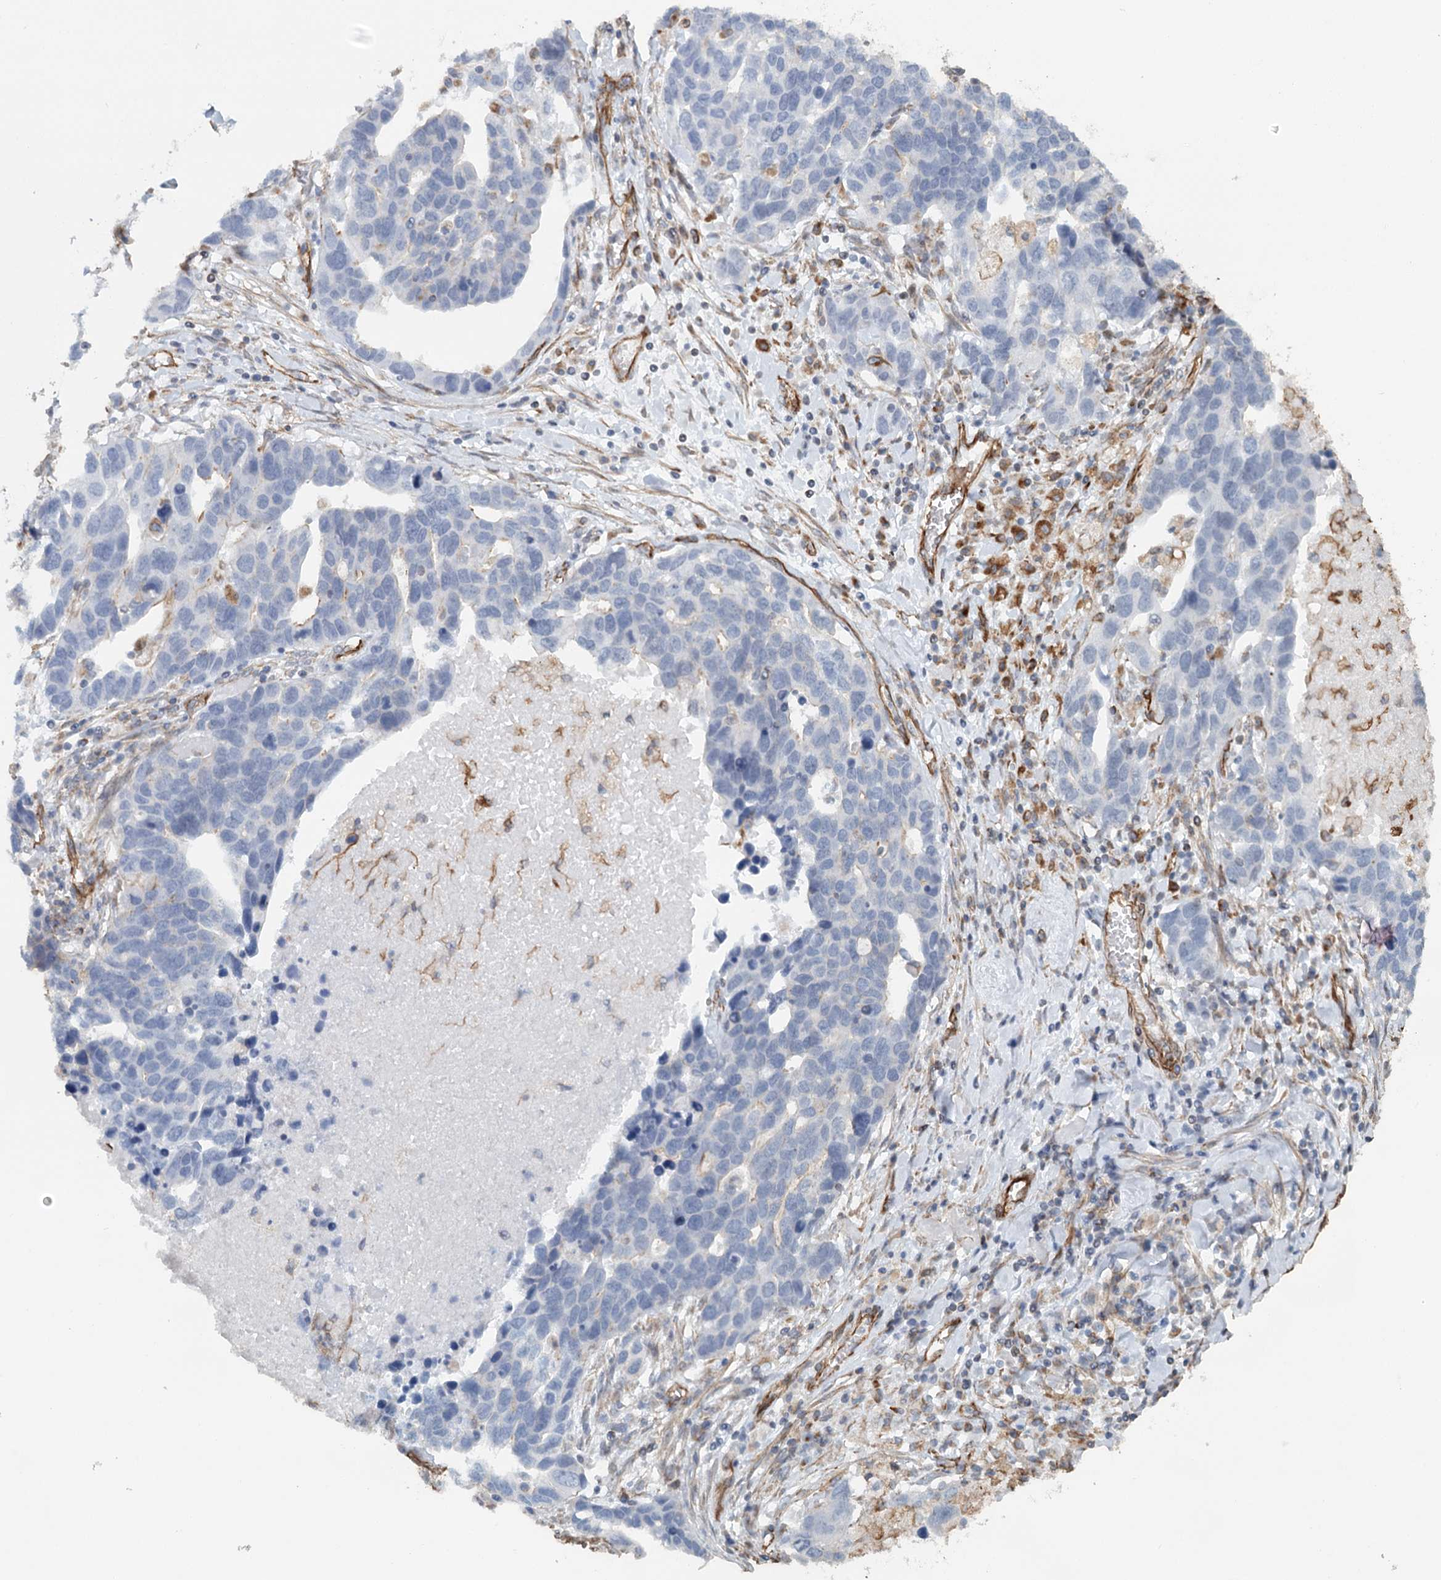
{"staining": {"intensity": "negative", "quantity": "none", "location": "none"}, "tissue": "ovarian cancer", "cell_type": "Tumor cells", "image_type": "cancer", "snomed": [{"axis": "morphology", "description": "Cystadenocarcinoma, serous, NOS"}, {"axis": "topography", "description": "Ovary"}], "caption": "Immunohistochemistry (IHC) photomicrograph of human ovarian cancer (serous cystadenocarcinoma) stained for a protein (brown), which reveals no expression in tumor cells.", "gene": "SYNPO", "patient": {"sex": "female", "age": 54}}